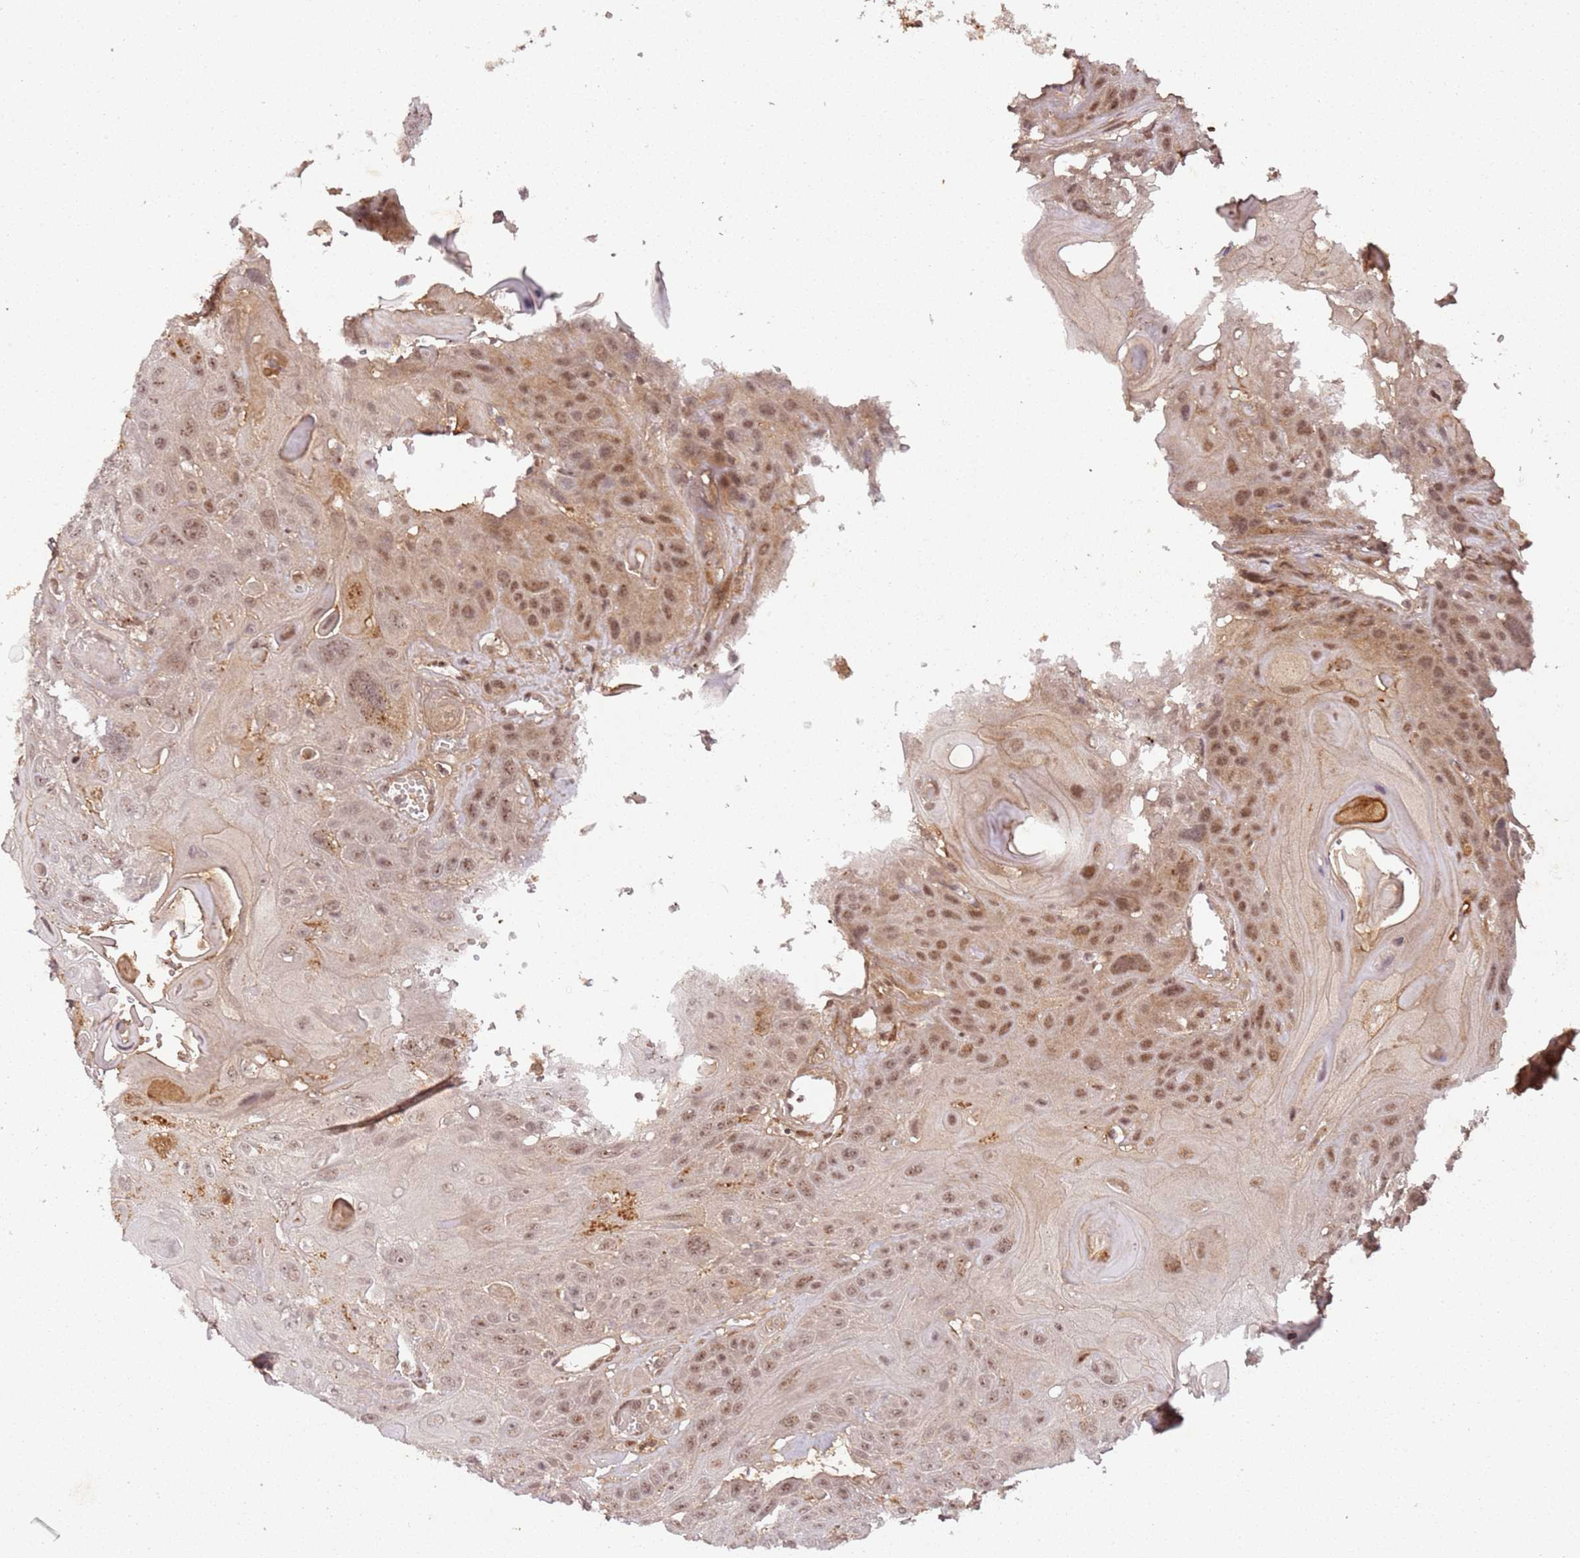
{"staining": {"intensity": "moderate", "quantity": ">75%", "location": "nuclear"}, "tissue": "head and neck cancer", "cell_type": "Tumor cells", "image_type": "cancer", "snomed": [{"axis": "morphology", "description": "Squamous cell carcinoma, NOS"}, {"axis": "topography", "description": "Head-Neck"}], "caption": "Immunohistochemistry (IHC) of human squamous cell carcinoma (head and neck) displays medium levels of moderate nuclear positivity in about >75% of tumor cells.", "gene": "COL1A2", "patient": {"sex": "female", "age": 59}}